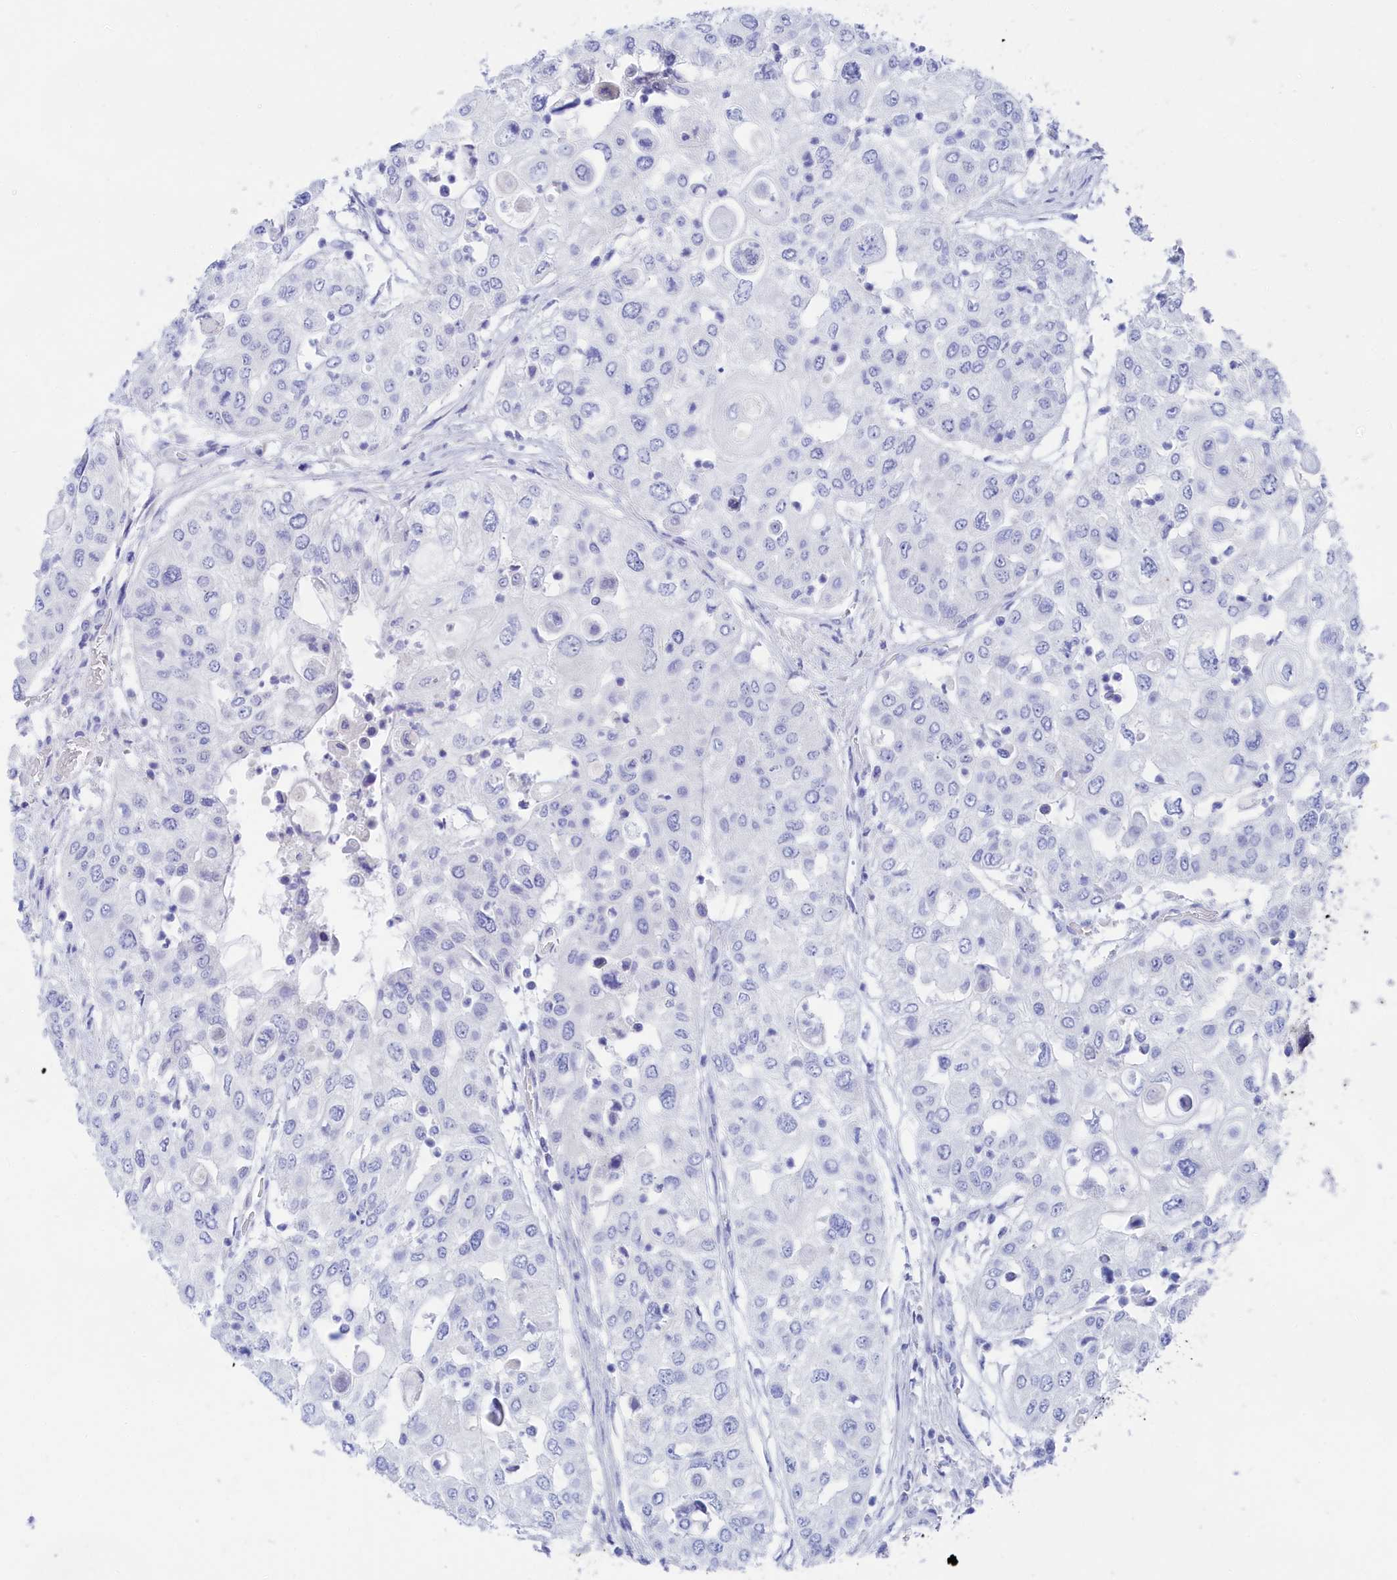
{"staining": {"intensity": "negative", "quantity": "none", "location": "none"}, "tissue": "urothelial cancer", "cell_type": "Tumor cells", "image_type": "cancer", "snomed": [{"axis": "morphology", "description": "Urothelial carcinoma, High grade"}, {"axis": "topography", "description": "Urinary bladder"}], "caption": "There is no significant staining in tumor cells of urothelial carcinoma (high-grade).", "gene": "TRIM10", "patient": {"sex": "female", "age": 79}}